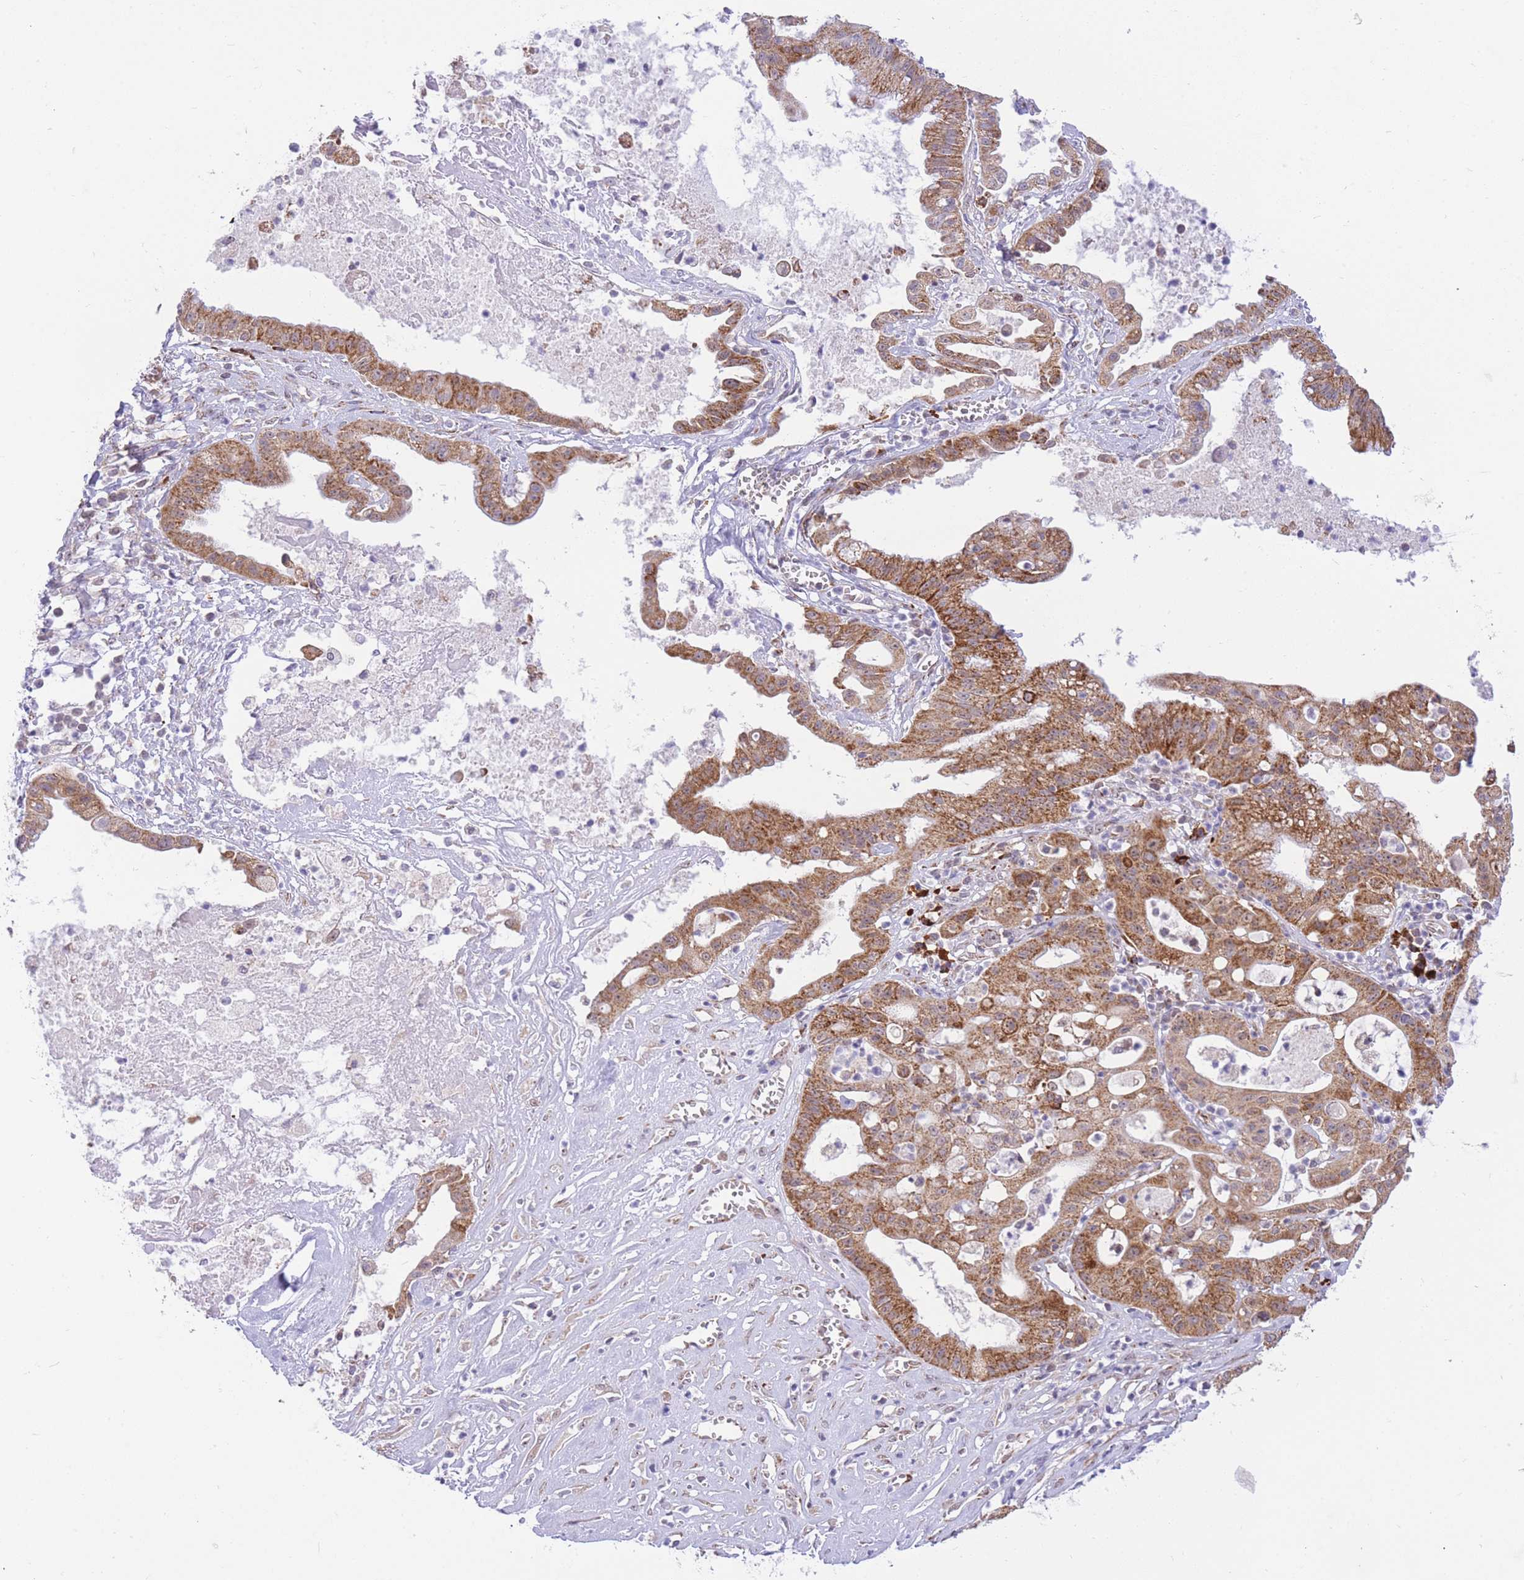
{"staining": {"intensity": "moderate", "quantity": ">75%", "location": "cytoplasmic/membranous"}, "tissue": "ovarian cancer", "cell_type": "Tumor cells", "image_type": "cancer", "snomed": [{"axis": "morphology", "description": "Cystadenocarcinoma, mucinous, NOS"}, {"axis": "topography", "description": "Ovary"}], "caption": "Protein analysis of ovarian cancer tissue shows moderate cytoplasmic/membranous positivity in approximately >75% of tumor cells. (DAB (3,3'-diaminobenzidine) IHC with brightfield microscopy, high magnification).", "gene": "EXOSC8", "patient": {"sex": "female", "age": 70}}